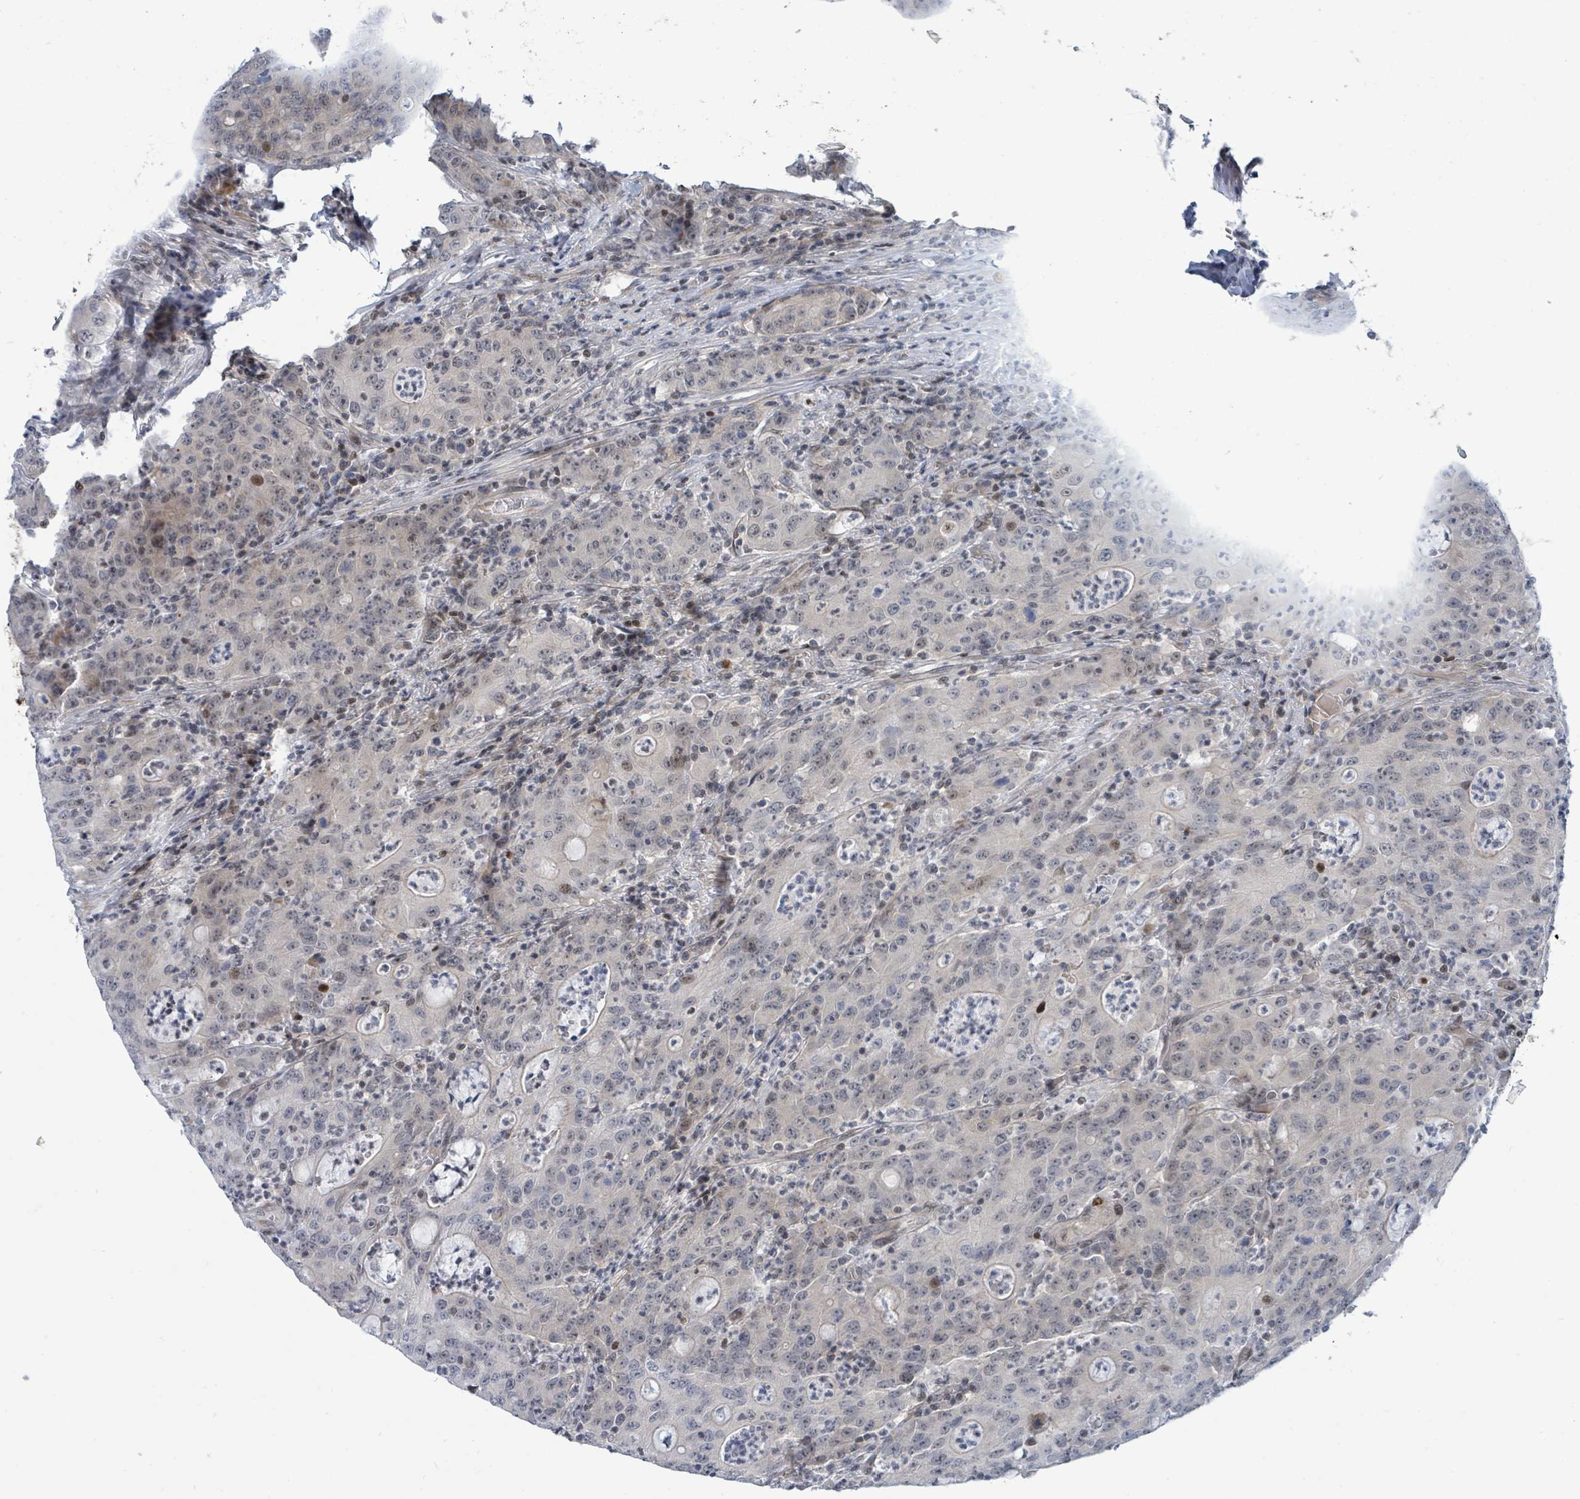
{"staining": {"intensity": "weak", "quantity": "<25%", "location": "cytoplasmic/membranous,nuclear"}, "tissue": "colorectal cancer", "cell_type": "Tumor cells", "image_type": "cancer", "snomed": [{"axis": "morphology", "description": "Adenocarcinoma, NOS"}, {"axis": "topography", "description": "Colon"}], "caption": "This is a micrograph of immunohistochemistry (IHC) staining of colorectal cancer, which shows no expression in tumor cells.", "gene": "SUMO4", "patient": {"sex": "male", "age": 83}}